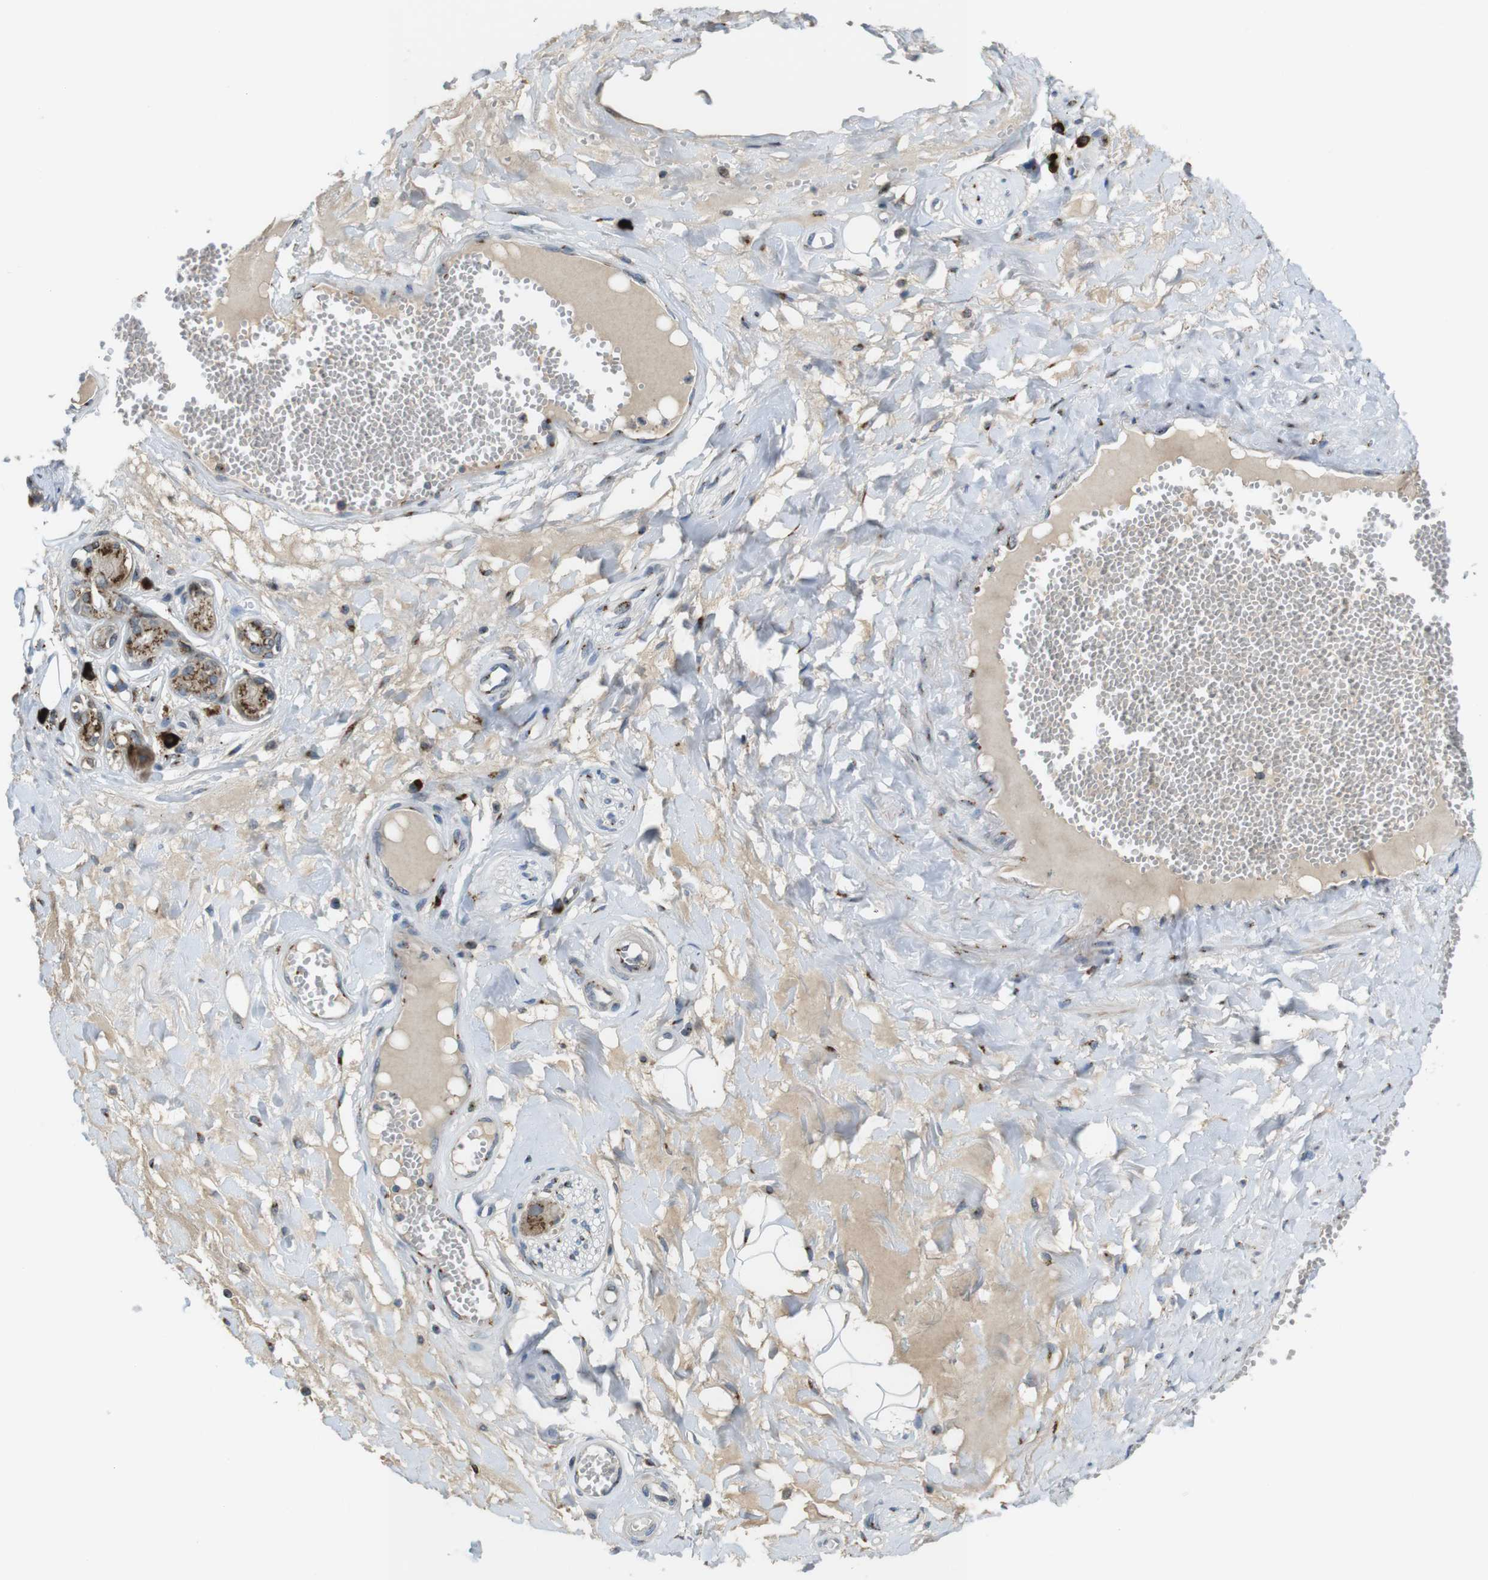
{"staining": {"intensity": "moderate", "quantity": "25%-75%", "location": "cytoplasmic/membranous"}, "tissue": "adipose tissue", "cell_type": "Adipocytes", "image_type": "normal", "snomed": [{"axis": "morphology", "description": "Normal tissue, NOS"}, {"axis": "morphology", "description": "Inflammation, NOS"}, {"axis": "topography", "description": "Salivary gland"}, {"axis": "topography", "description": "Peripheral nerve tissue"}], "caption": "Protein staining of unremarkable adipose tissue displays moderate cytoplasmic/membranous expression in about 25%-75% of adipocytes.", "gene": "ZFPL1", "patient": {"sex": "female", "age": 75}}